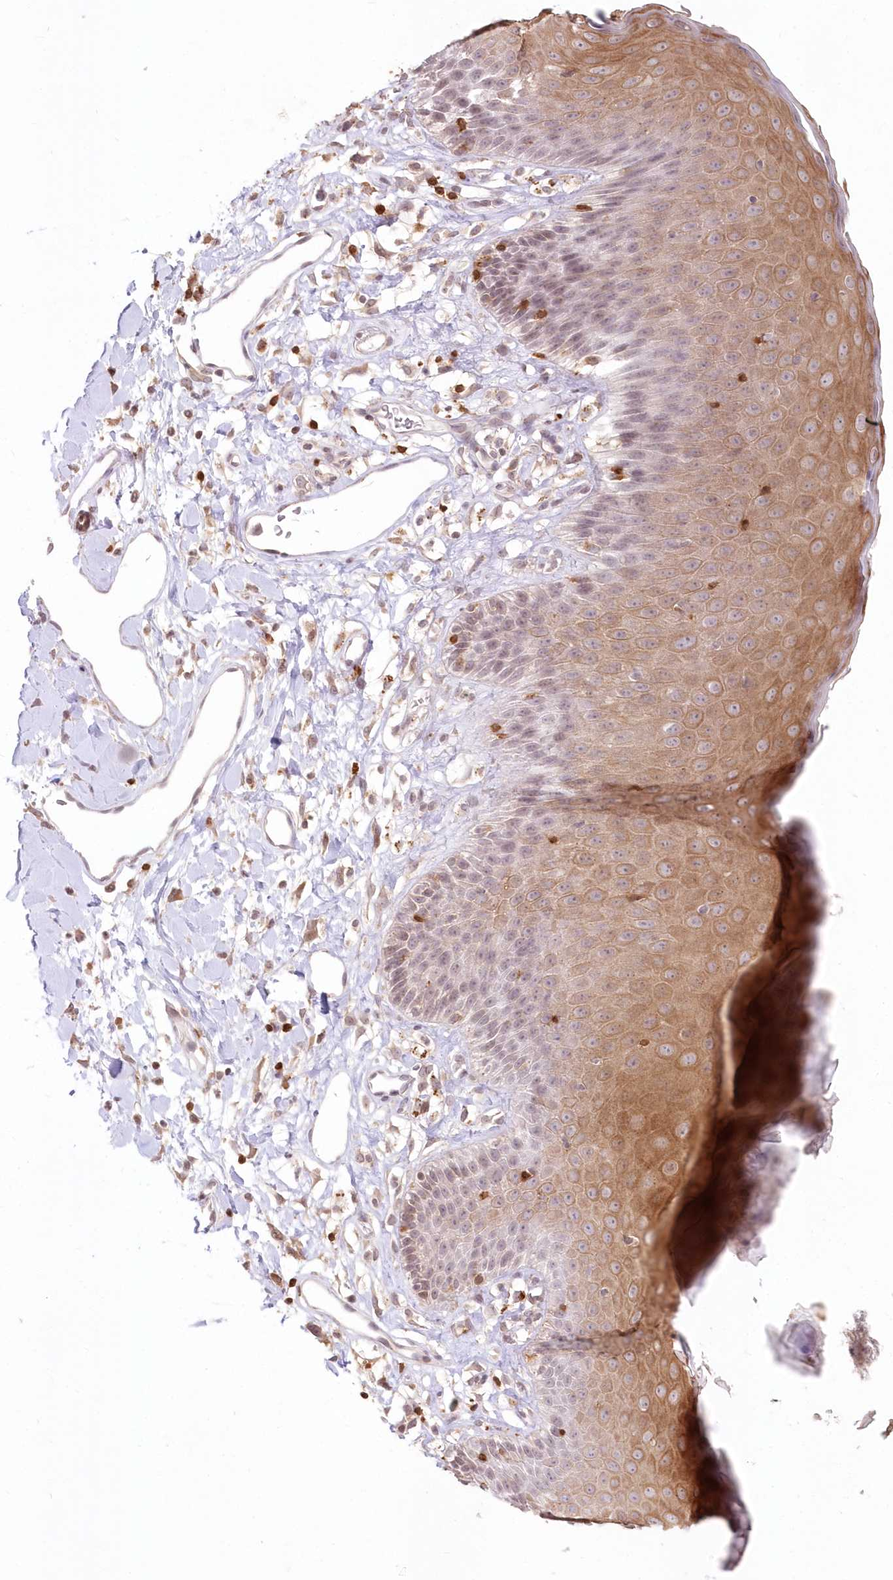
{"staining": {"intensity": "moderate", "quantity": "25%-75%", "location": "cytoplasmic/membranous"}, "tissue": "skin", "cell_type": "Epidermal cells", "image_type": "normal", "snomed": [{"axis": "morphology", "description": "Normal tissue, NOS"}, {"axis": "topography", "description": "Vulva"}], "caption": "Epidermal cells display medium levels of moderate cytoplasmic/membranous staining in approximately 25%-75% of cells in benign human skin.", "gene": "MTMR3", "patient": {"sex": "female", "age": 68}}